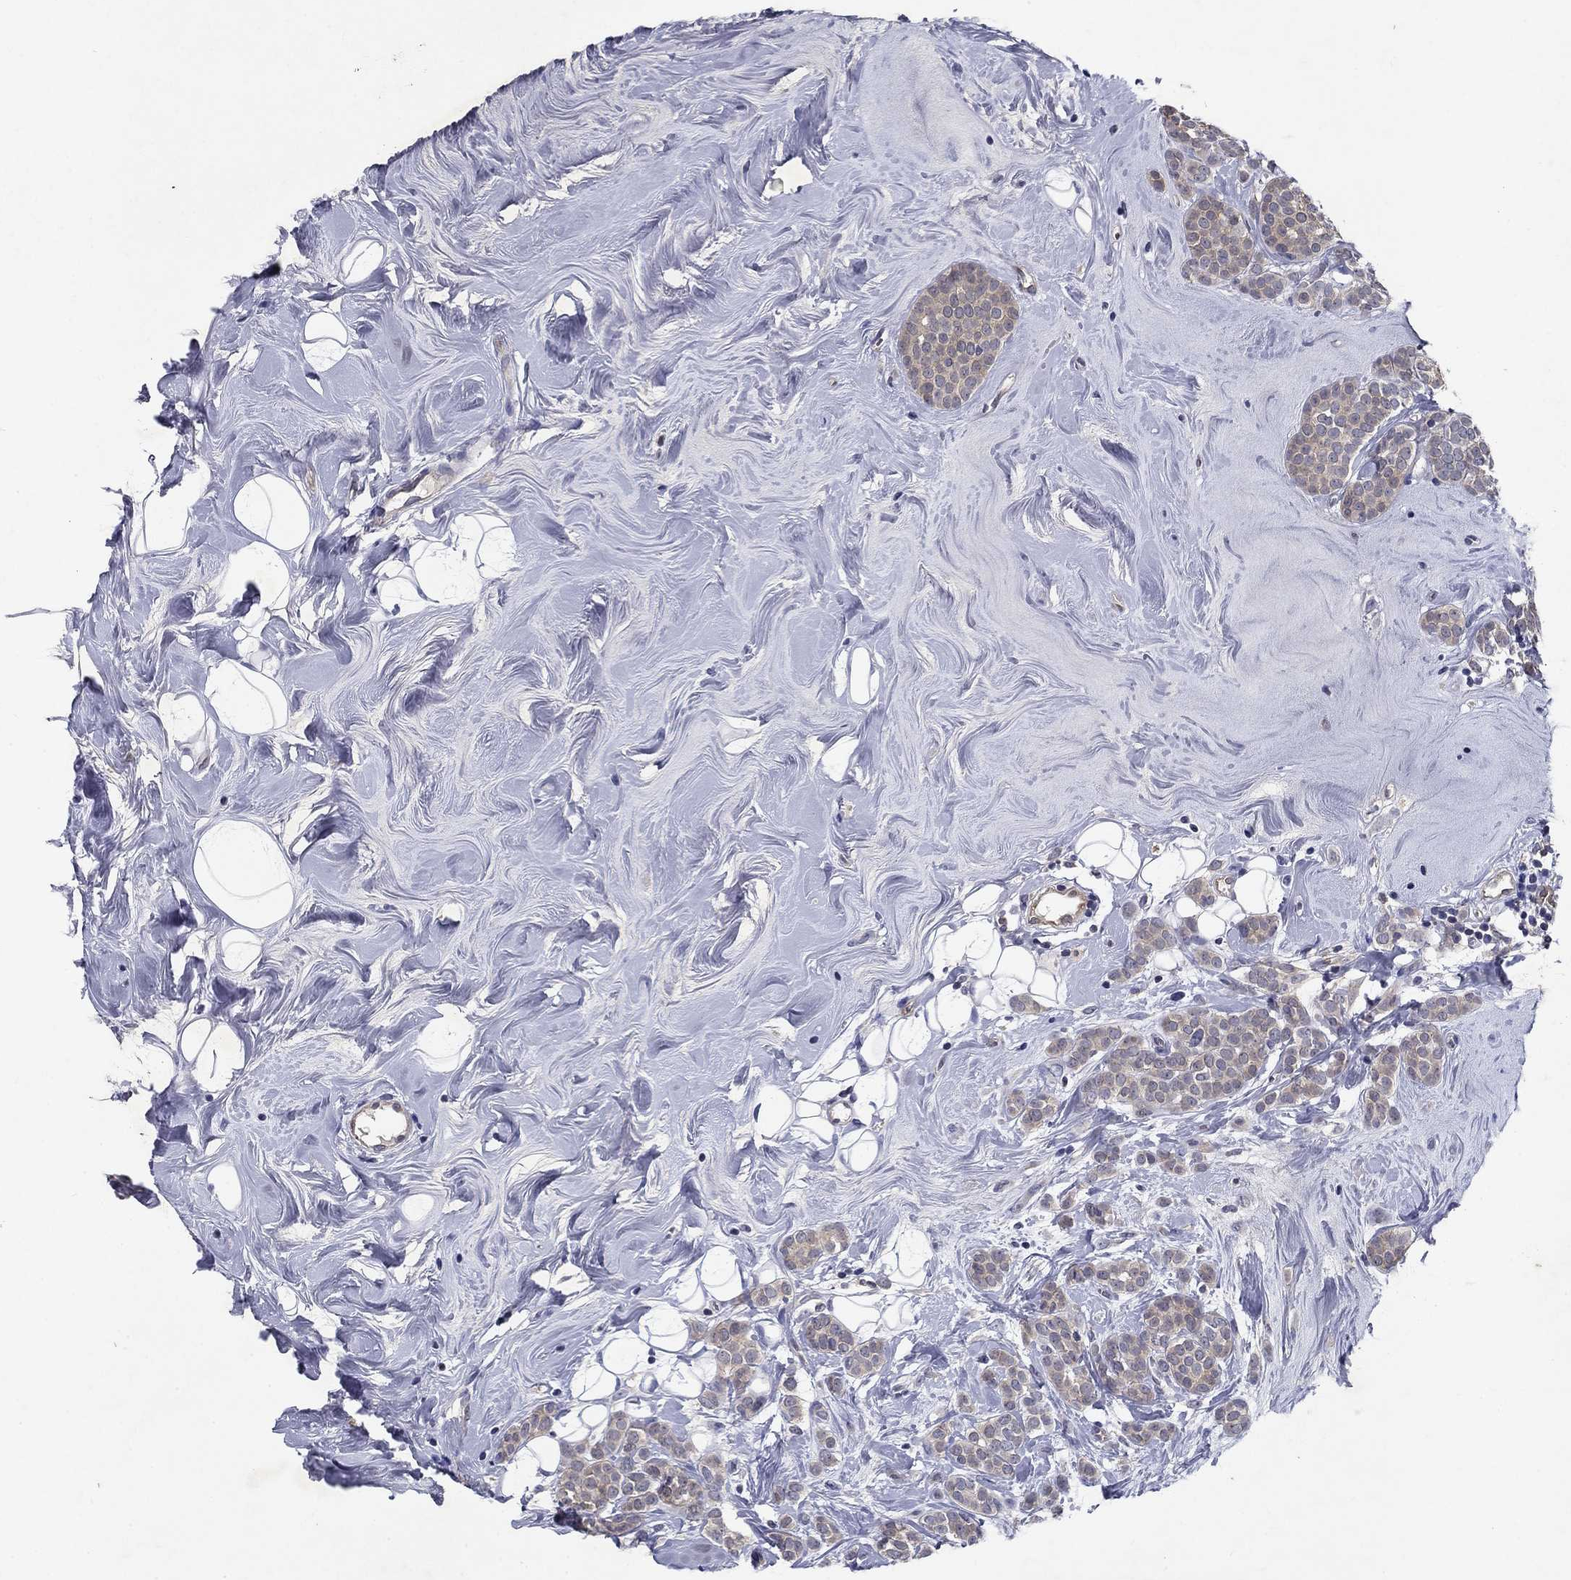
{"staining": {"intensity": "weak", "quantity": "25%-75%", "location": "cytoplasmic/membranous"}, "tissue": "breast cancer", "cell_type": "Tumor cells", "image_type": "cancer", "snomed": [{"axis": "morphology", "description": "Lobular carcinoma"}, {"axis": "topography", "description": "Breast"}], "caption": "Tumor cells display weak cytoplasmic/membranous expression in approximately 25%-75% of cells in breast cancer.", "gene": "GLTP", "patient": {"sex": "female", "age": 49}}